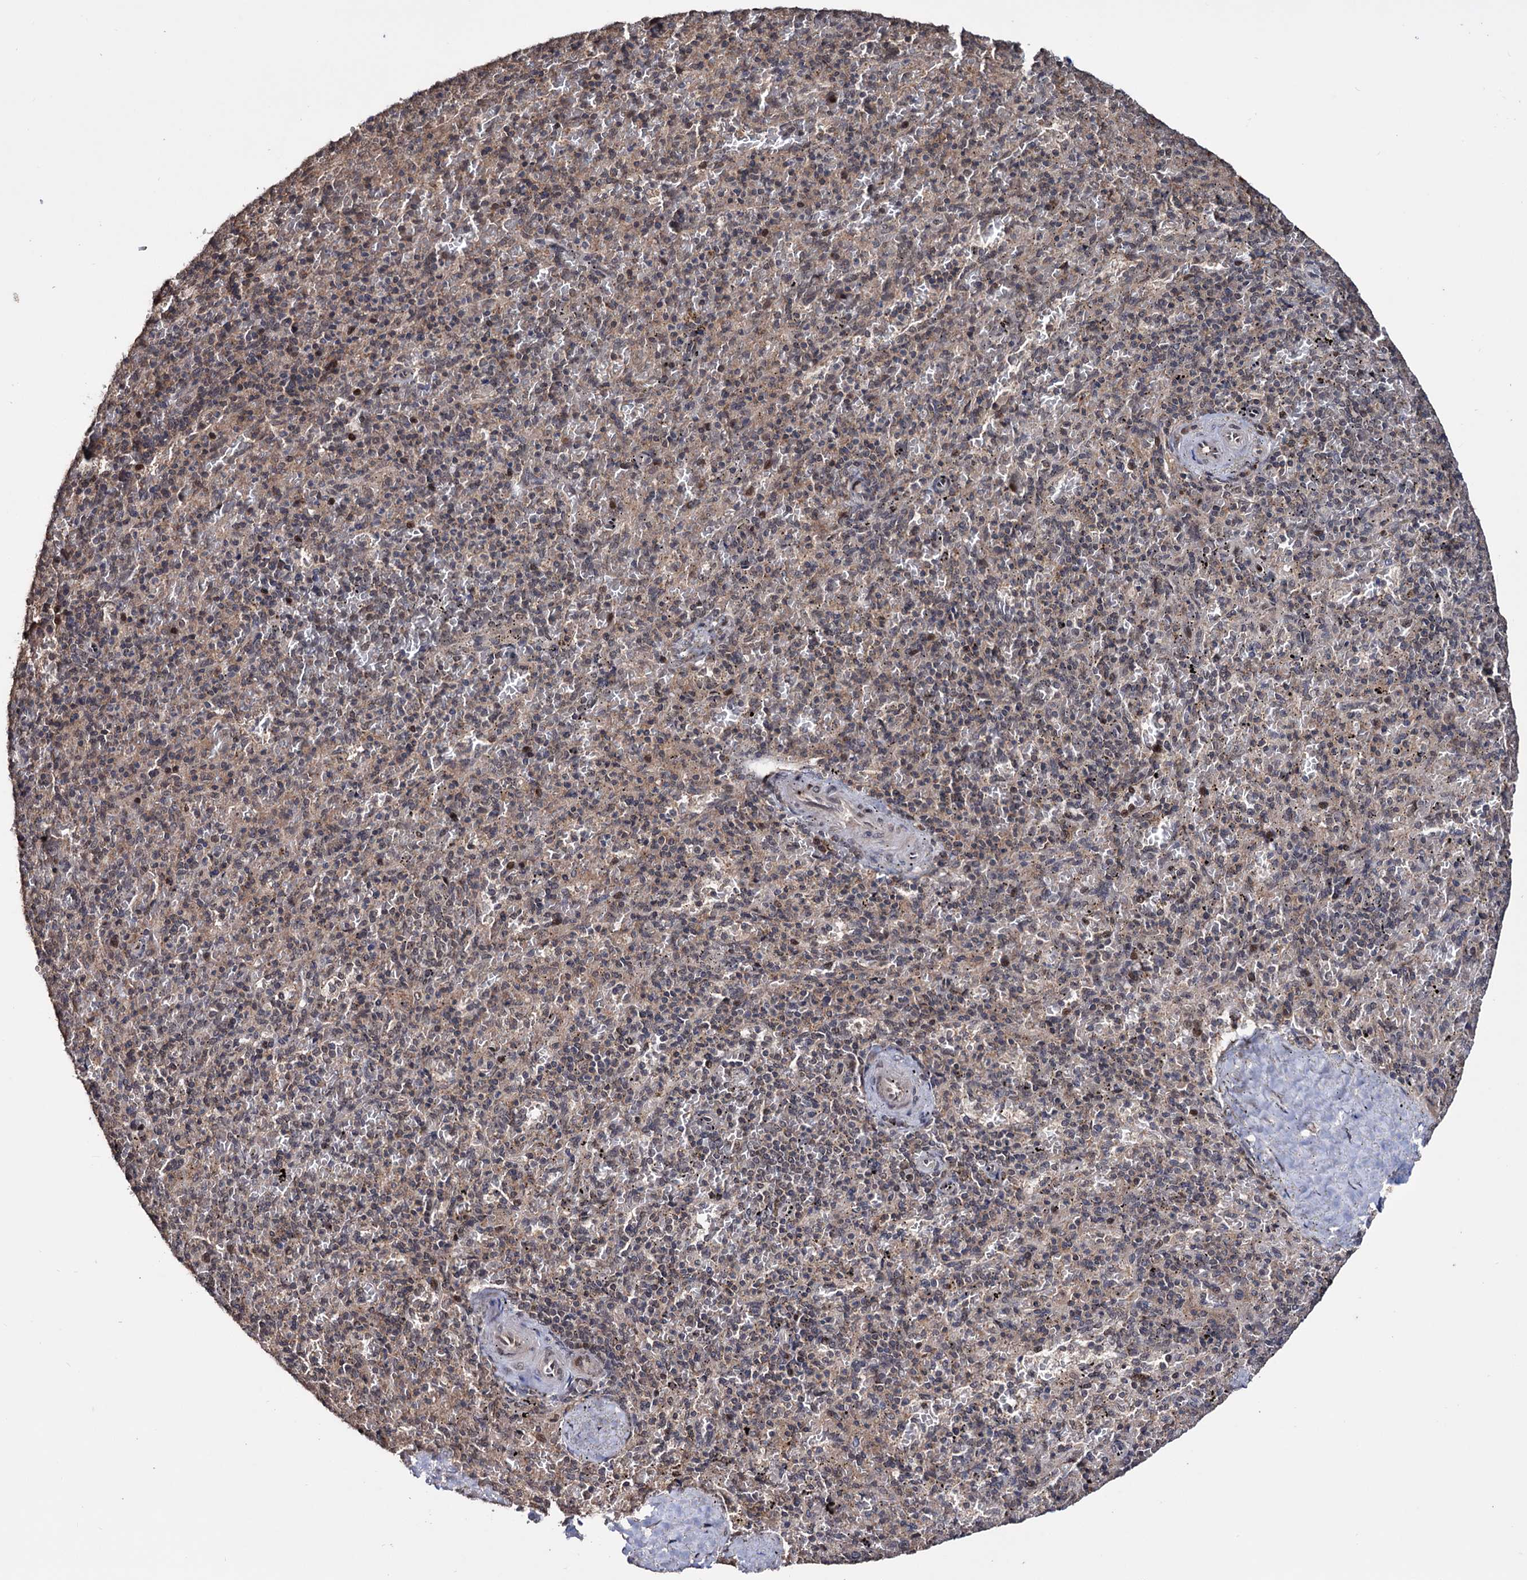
{"staining": {"intensity": "moderate", "quantity": "<25%", "location": "nuclear"}, "tissue": "spleen", "cell_type": "Cells in red pulp", "image_type": "normal", "snomed": [{"axis": "morphology", "description": "Normal tissue, NOS"}, {"axis": "topography", "description": "Spleen"}], "caption": "Brown immunohistochemical staining in benign spleen demonstrates moderate nuclear positivity in approximately <25% of cells in red pulp. (IHC, brightfield microscopy, high magnification).", "gene": "KLF5", "patient": {"sex": "male", "age": 82}}